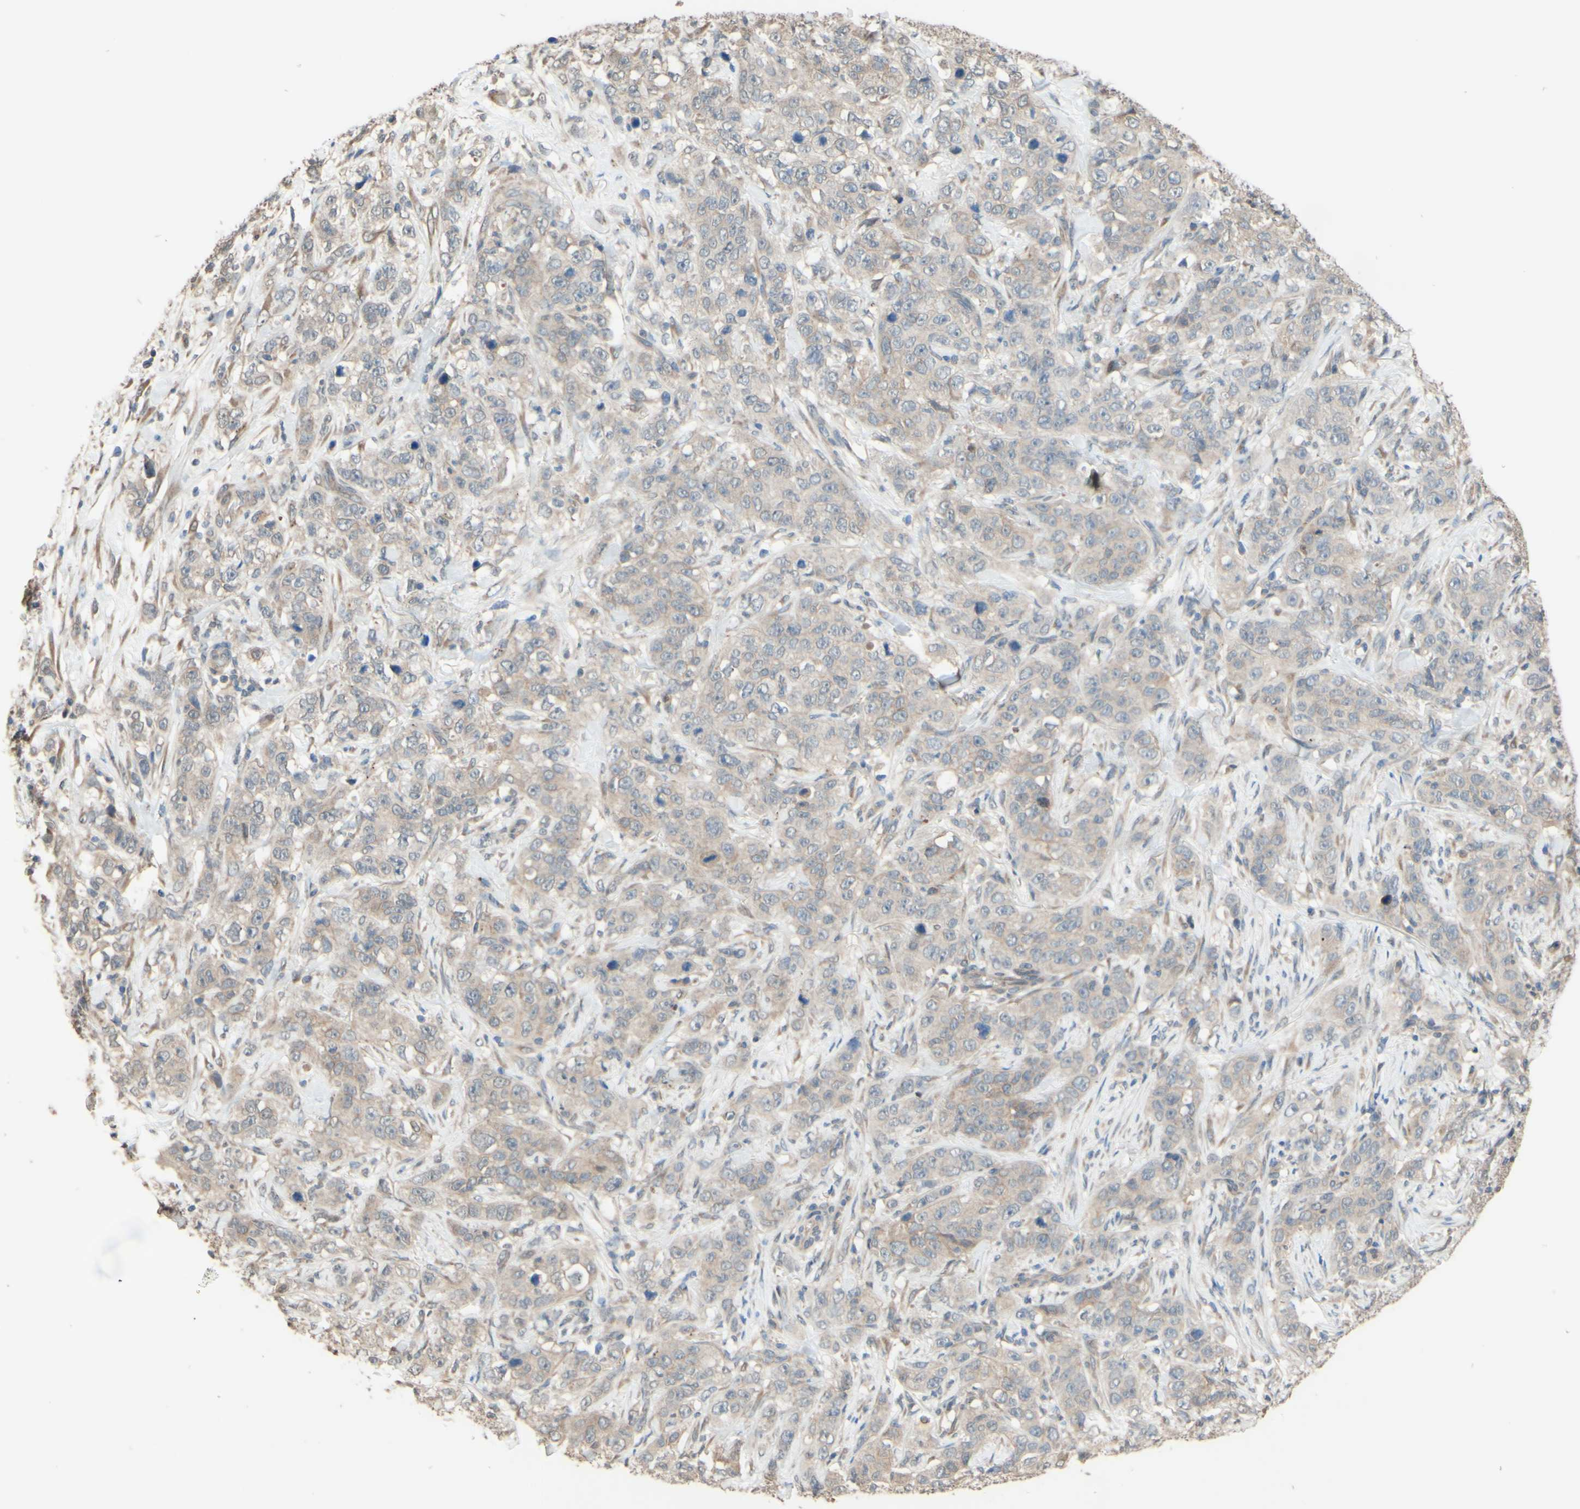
{"staining": {"intensity": "weak", "quantity": ">75%", "location": "cytoplasmic/membranous"}, "tissue": "stomach cancer", "cell_type": "Tumor cells", "image_type": "cancer", "snomed": [{"axis": "morphology", "description": "Adenocarcinoma, NOS"}, {"axis": "topography", "description": "Stomach"}], "caption": "An image of human stomach adenocarcinoma stained for a protein displays weak cytoplasmic/membranous brown staining in tumor cells.", "gene": "SMIM19", "patient": {"sex": "male", "age": 48}}